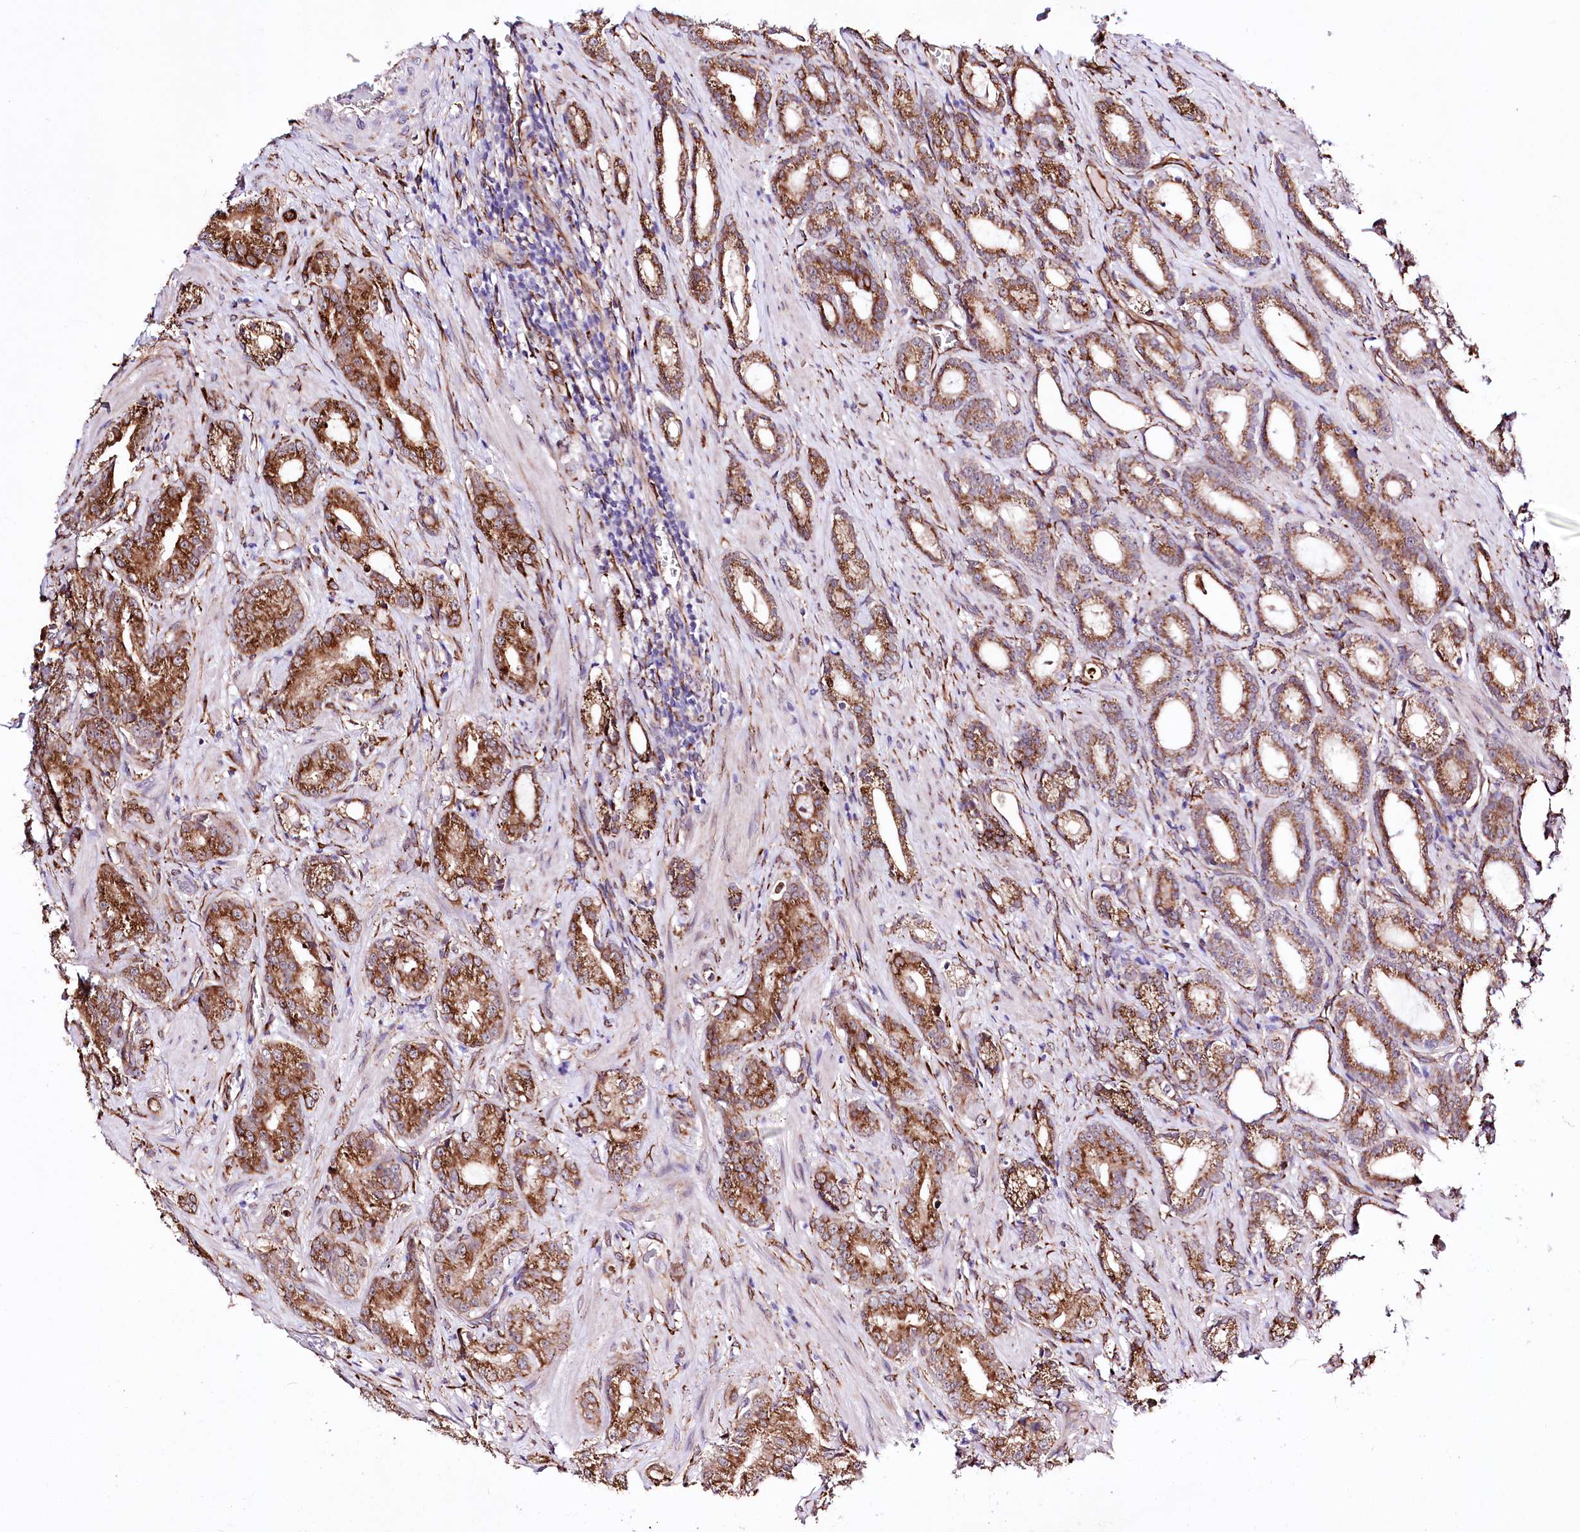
{"staining": {"intensity": "moderate", "quantity": ">75%", "location": "cytoplasmic/membranous"}, "tissue": "prostate cancer", "cell_type": "Tumor cells", "image_type": "cancer", "snomed": [{"axis": "morphology", "description": "Adenocarcinoma, Low grade"}, {"axis": "topography", "description": "Prostate"}], "caption": "Tumor cells show moderate cytoplasmic/membranous expression in about >75% of cells in low-grade adenocarcinoma (prostate).", "gene": "WWC1", "patient": {"sex": "male", "age": 71}}